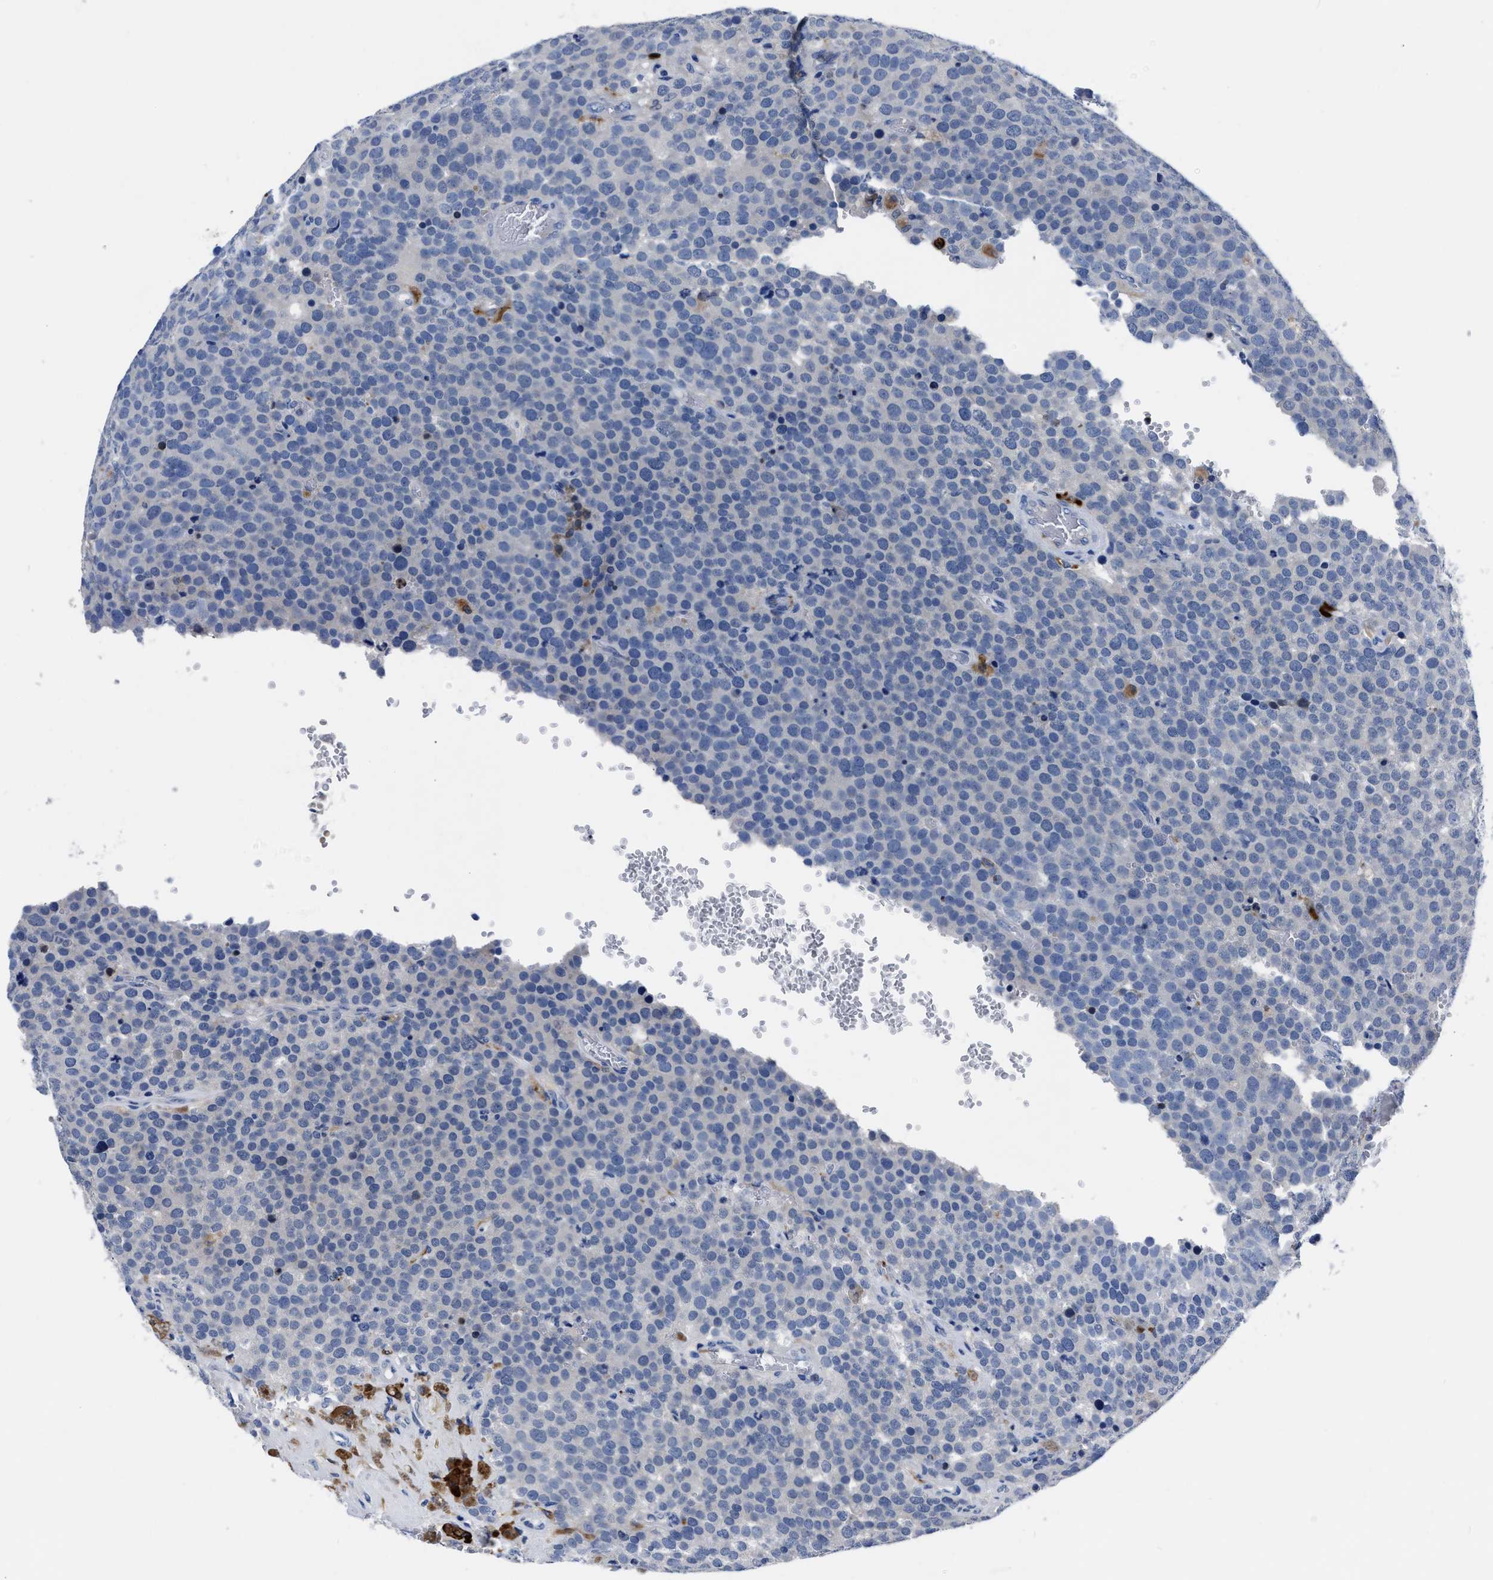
{"staining": {"intensity": "negative", "quantity": "none", "location": "none"}, "tissue": "testis cancer", "cell_type": "Tumor cells", "image_type": "cancer", "snomed": [{"axis": "morphology", "description": "Normal tissue, NOS"}, {"axis": "morphology", "description": "Seminoma, NOS"}, {"axis": "topography", "description": "Testis"}], "caption": "A photomicrograph of human seminoma (testis) is negative for staining in tumor cells.", "gene": "OR10G3", "patient": {"sex": "male", "age": 71}}